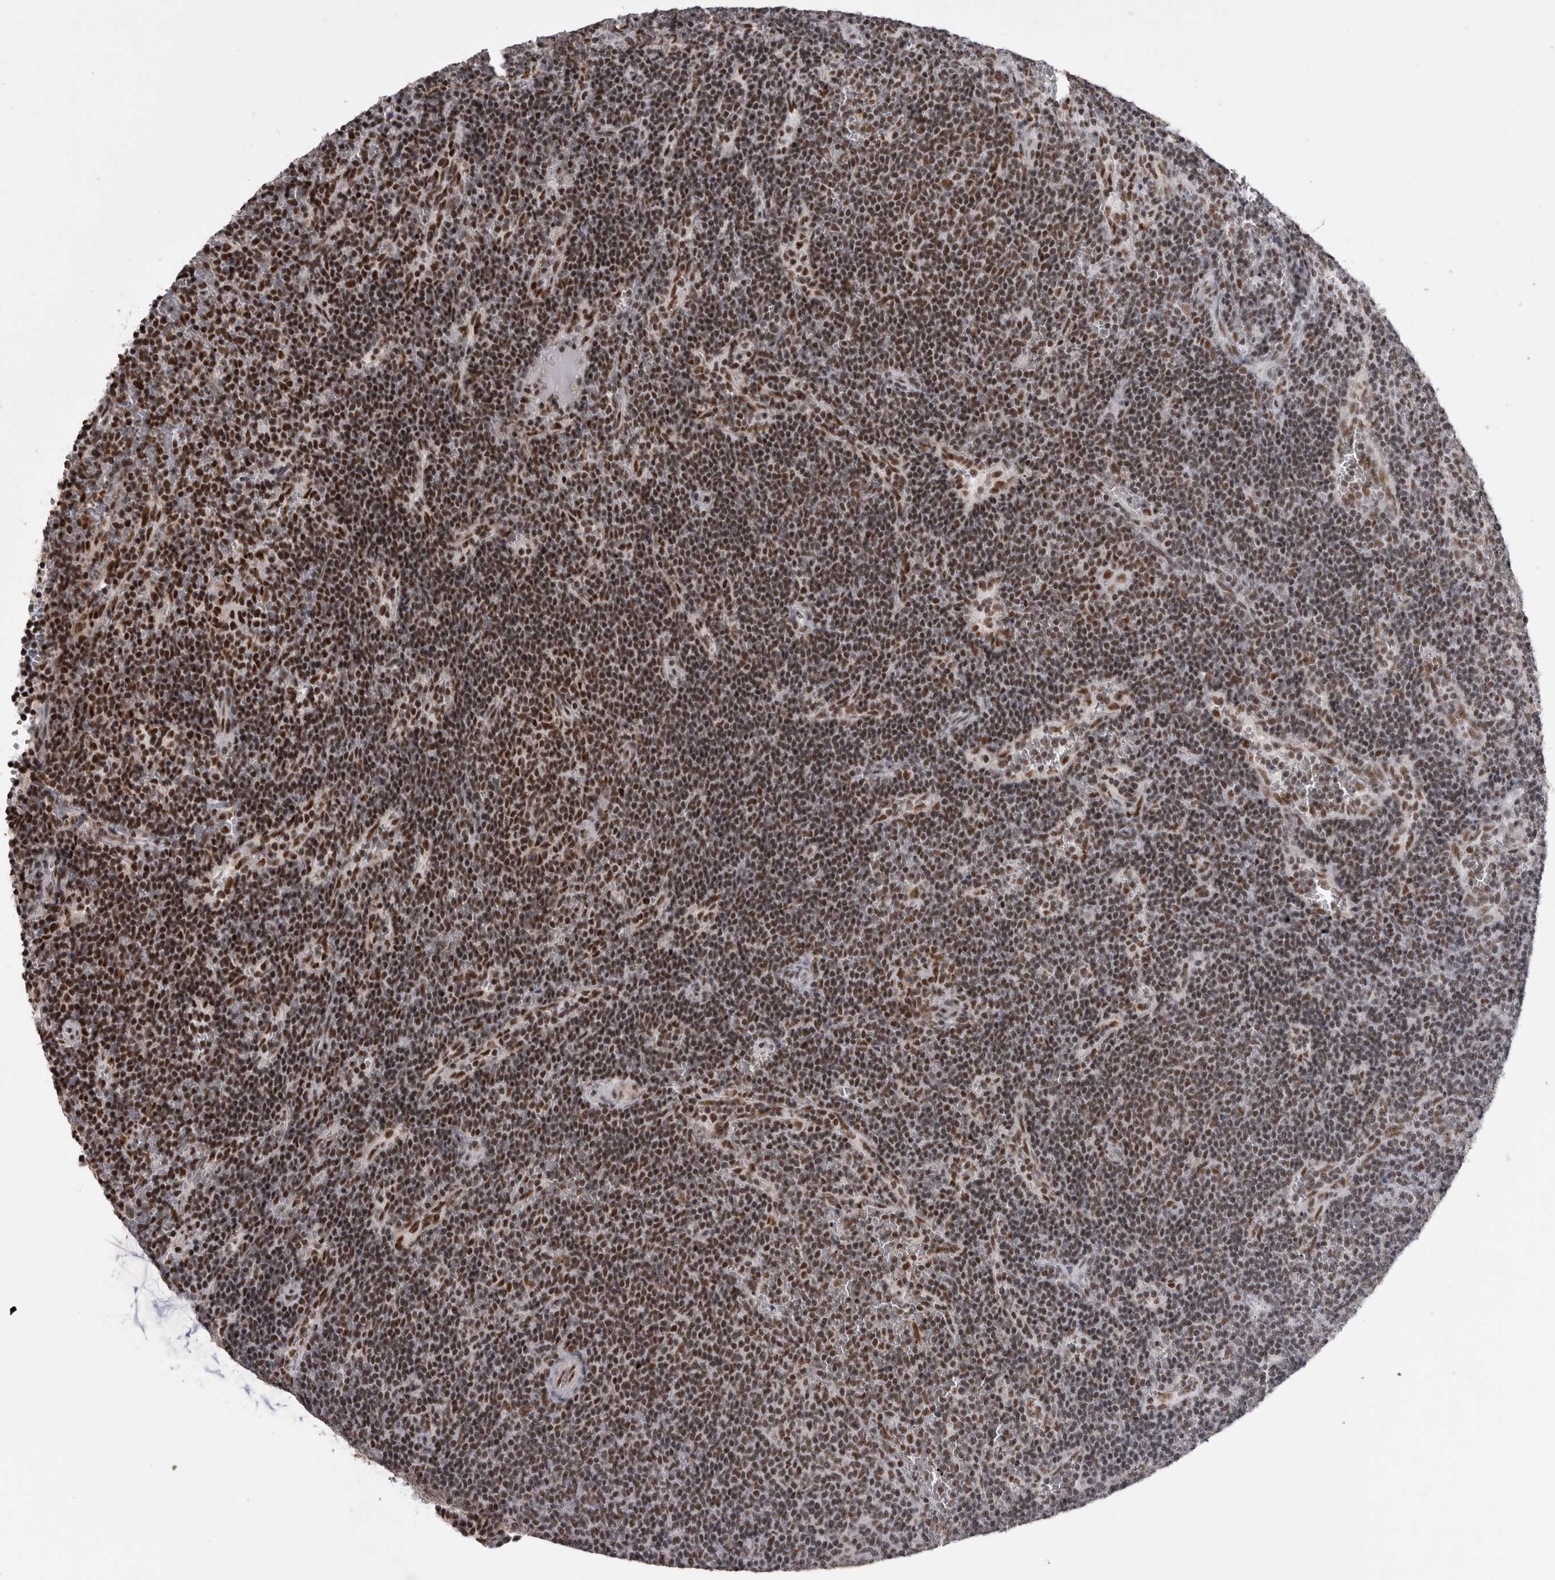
{"staining": {"intensity": "strong", "quantity": ">75%", "location": "nuclear"}, "tissue": "lymphoma", "cell_type": "Tumor cells", "image_type": "cancer", "snomed": [{"axis": "morphology", "description": "Malignant lymphoma, non-Hodgkin's type, Low grade"}, {"axis": "topography", "description": "Spleen"}], "caption": "DAB (3,3'-diaminobenzidine) immunohistochemical staining of malignant lymphoma, non-Hodgkin's type (low-grade) exhibits strong nuclear protein positivity in about >75% of tumor cells. The protein is stained brown, and the nuclei are stained in blue (DAB IHC with brightfield microscopy, high magnification).", "gene": "CDK11A", "patient": {"sex": "female", "age": 50}}